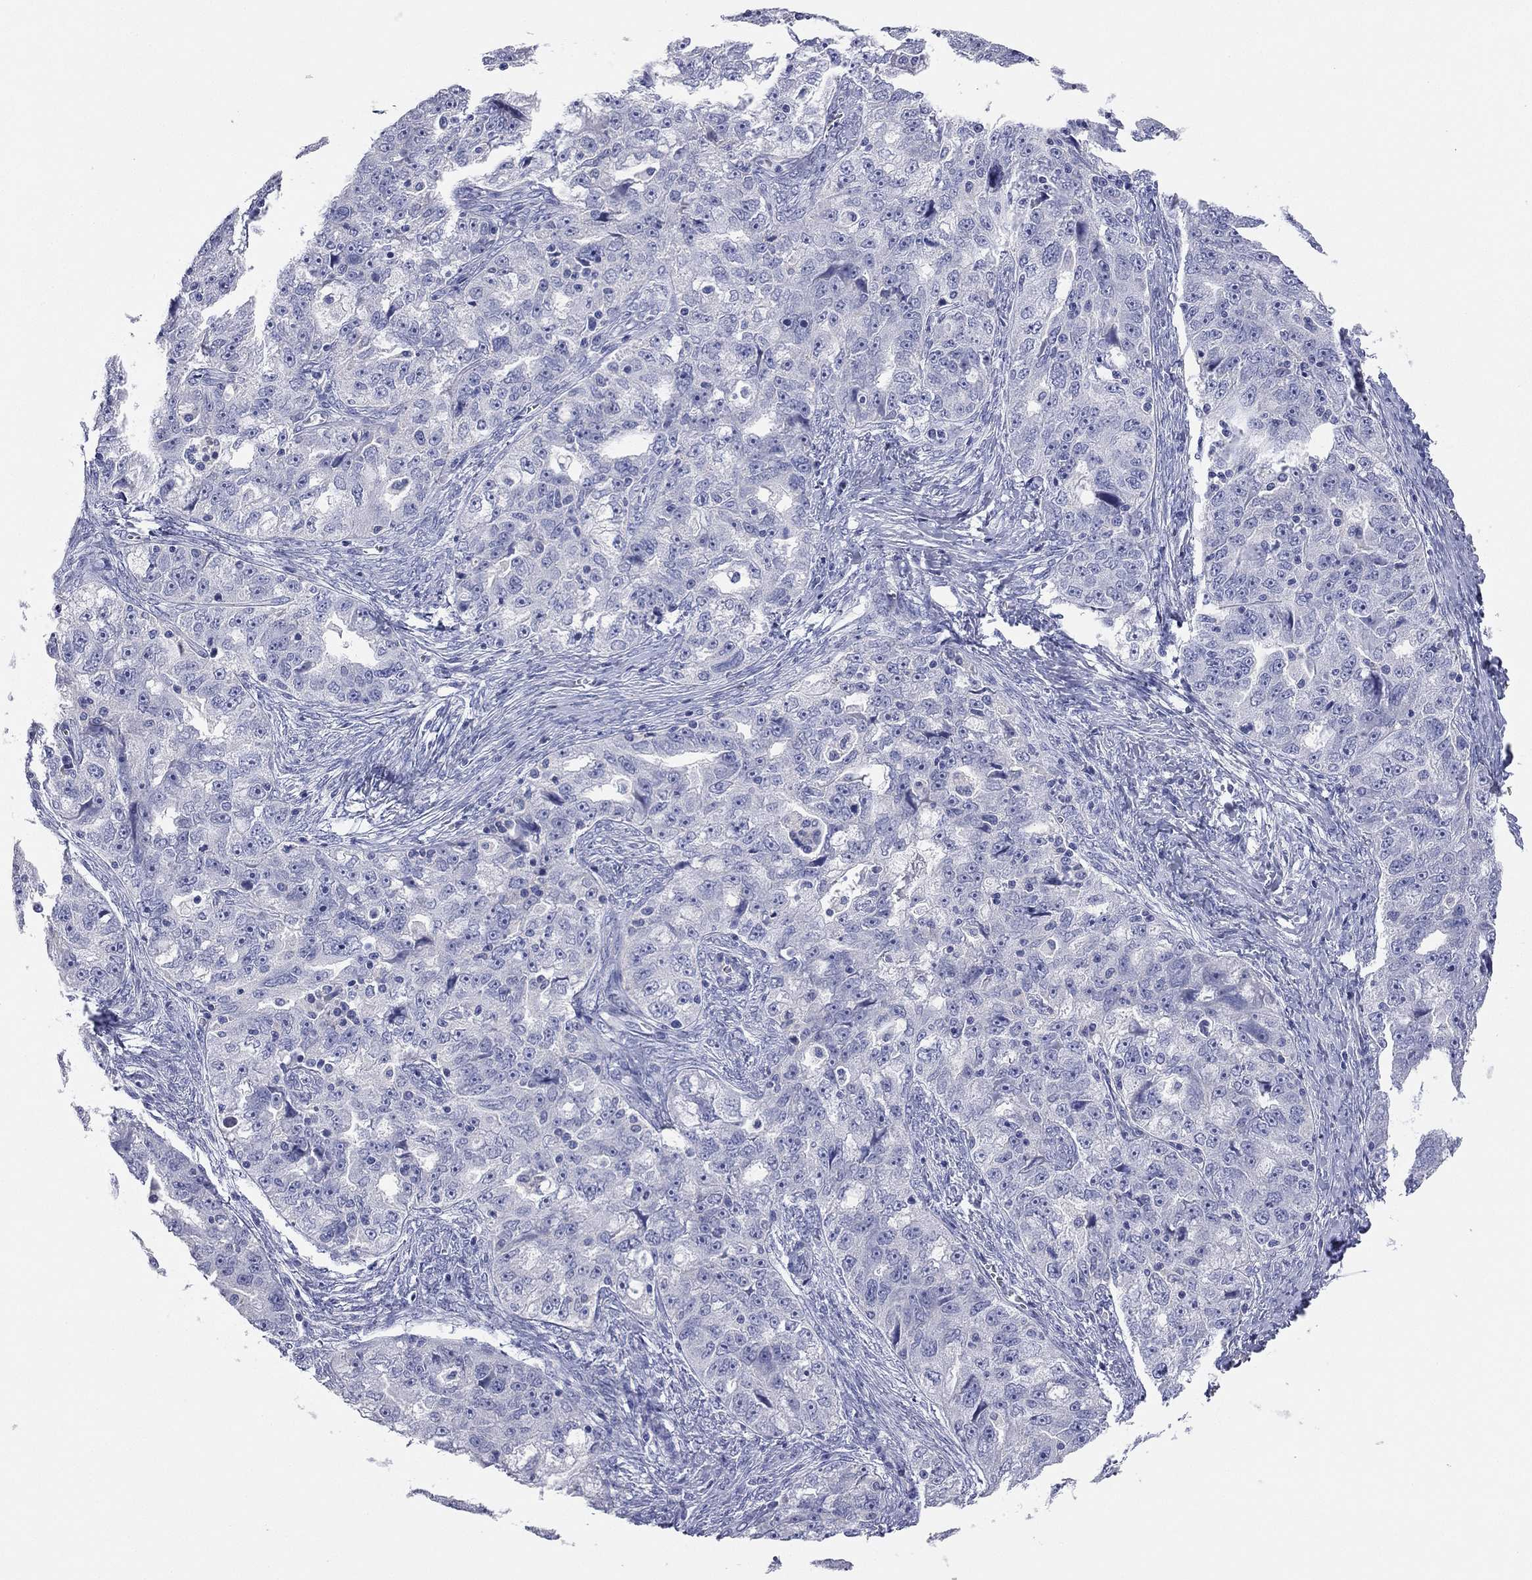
{"staining": {"intensity": "negative", "quantity": "none", "location": "none"}, "tissue": "ovarian cancer", "cell_type": "Tumor cells", "image_type": "cancer", "snomed": [{"axis": "morphology", "description": "Cystadenocarcinoma, serous, NOS"}, {"axis": "topography", "description": "Ovary"}], "caption": "Ovarian serous cystadenocarcinoma stained for a protein using immunohistochemistry reveals no staining tumor cells.", "gene": "TMEM221", "patient": {"sex": "female", "age": 51}}